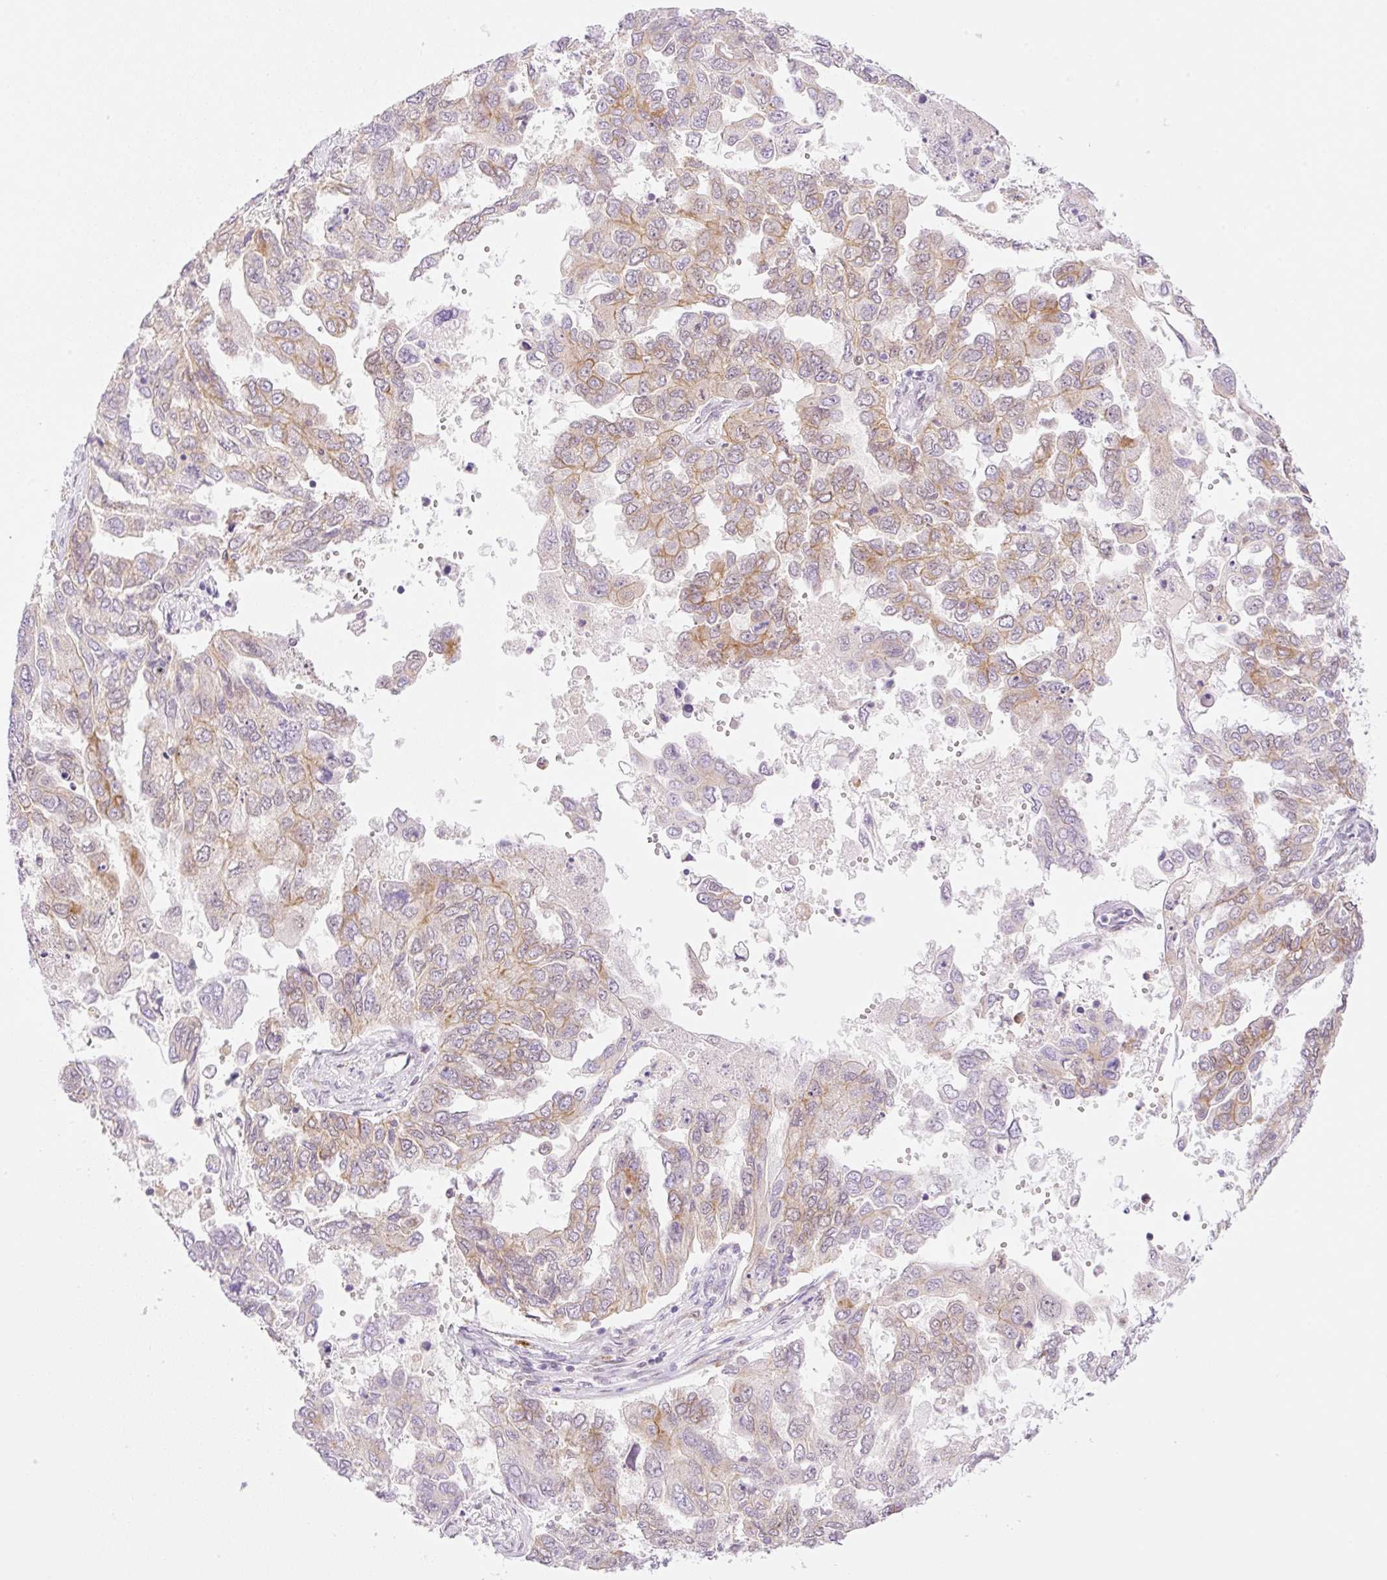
{"staining": {"intensity": "moderate", "quantity": "25%-75%", "location": "cytoplasmic/membranous"}, "tissue": "ovarian cancer", "cell_type": "Tumor cells", "image_type": "cancer", "snomed": [{"axis": "morphology", "description": "Cystadenocarcinoma, serous, NOS"}, {"axis": "topography", "description": "Ovary"}], "caption": "Human ovarian serous cystadenocarcinoma stained with a protein marker shows moderate staining in tumor cells.", "gene": "PALM3", "patient": {"sex": "female", "age": 53}}